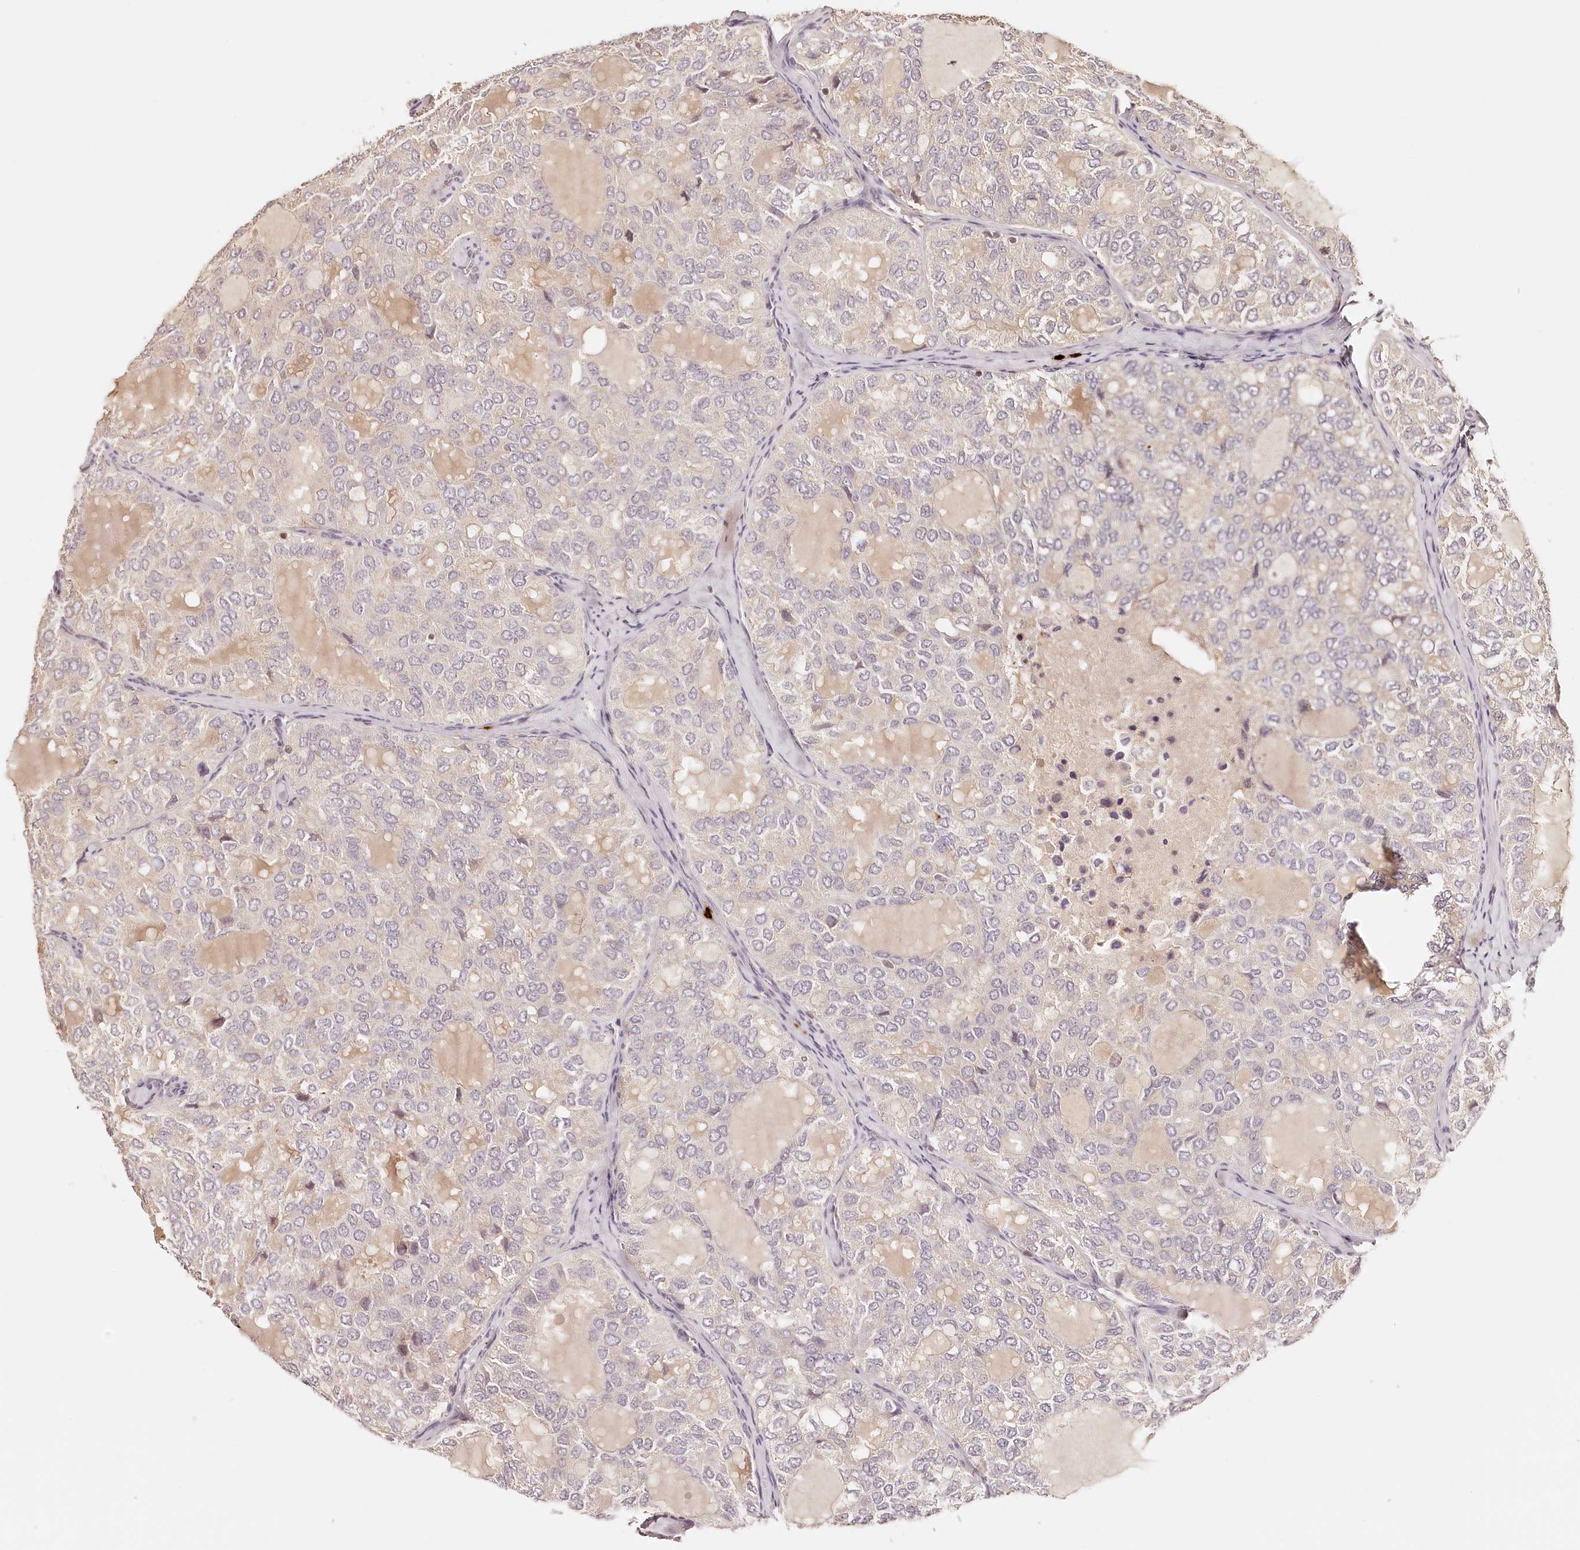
{"staining": {"intensity": "negative", "quantity": "none", "location": "none"}, "tissue": "thyroid cancer", "cell_type": "Tumor cells", "image_type": "cancer", "snomed": [{"axis": "morphology", "description": "Follicular adenoma carcinoma, NOS"}, {"axis": "topography", "description": "Thyroid gland"}], "caption": "The immunohistochemistry (IHC) micrograph has no significant staining in tumor cells of thyroid cancer (follicular adenoma carcinoma) tissue.", "gene": "SYNGR1", "patient": {"sex": "male", "age": 75}}